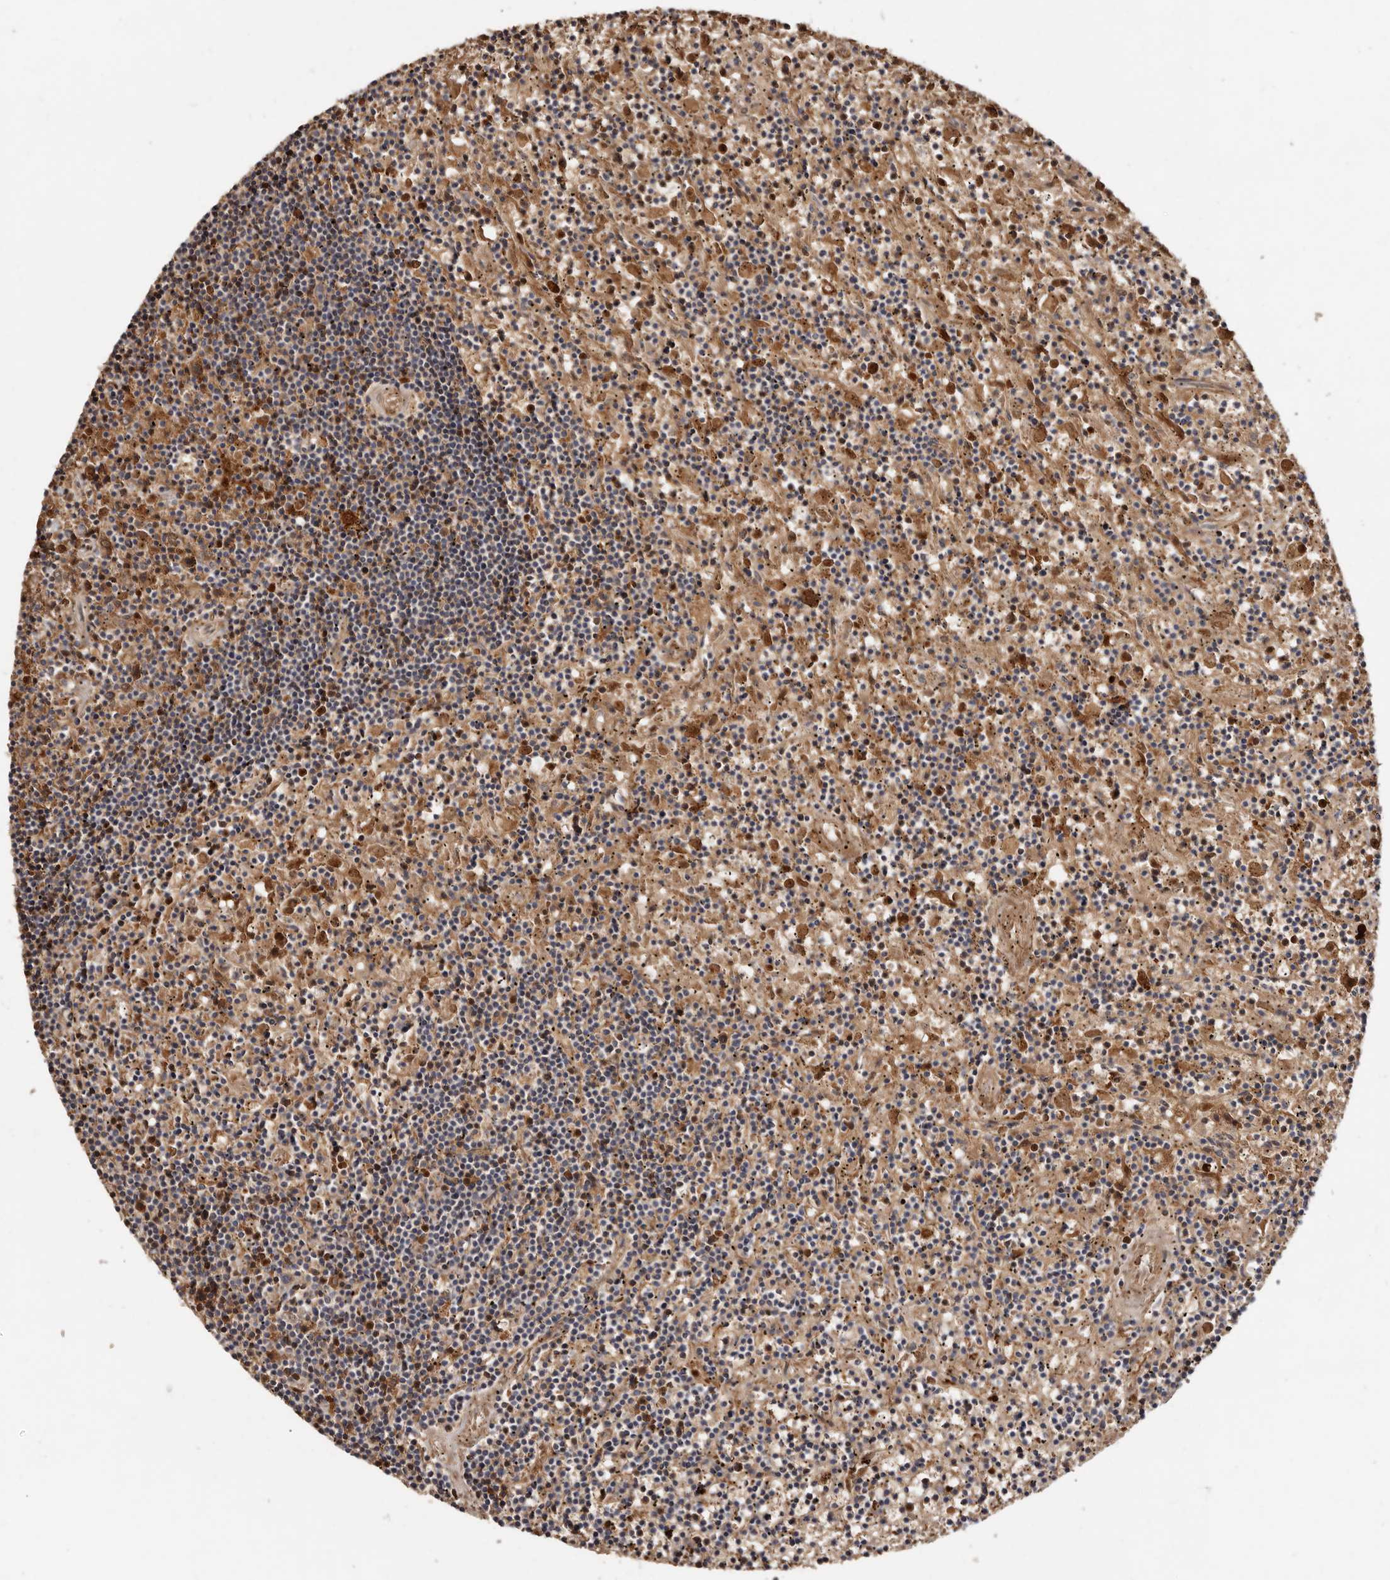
{"staining": {"intensity": "weak", "quantity": "<25%", "location": "cytoplasmic/membranous"}, "tissue": "lymphoma", "cell_type": "Tumor cells", "image_type": "cancer", "snomed": [{"axis": "morphology", "description": "Malignant lymphoma, non-Hodgkin's type, Low grade"}, {"axis": "topography", "description": "Spleen"}], "caption": "Immunohistochemistry (IHC) photomicrograph of neoplastic tissue: malignant lymphoma, non-Hodgkin's type (low-grade) stained with DAB (3,3'-diaminobenzidine) demonstrates no significant protein positivity in tumor cells. The staining is performed using DAB brown chromogen with nuclei counter-stained in using hematoxylin.", "gene": "GOT1L1", "patient": {"sex": "male", "age": 76}}